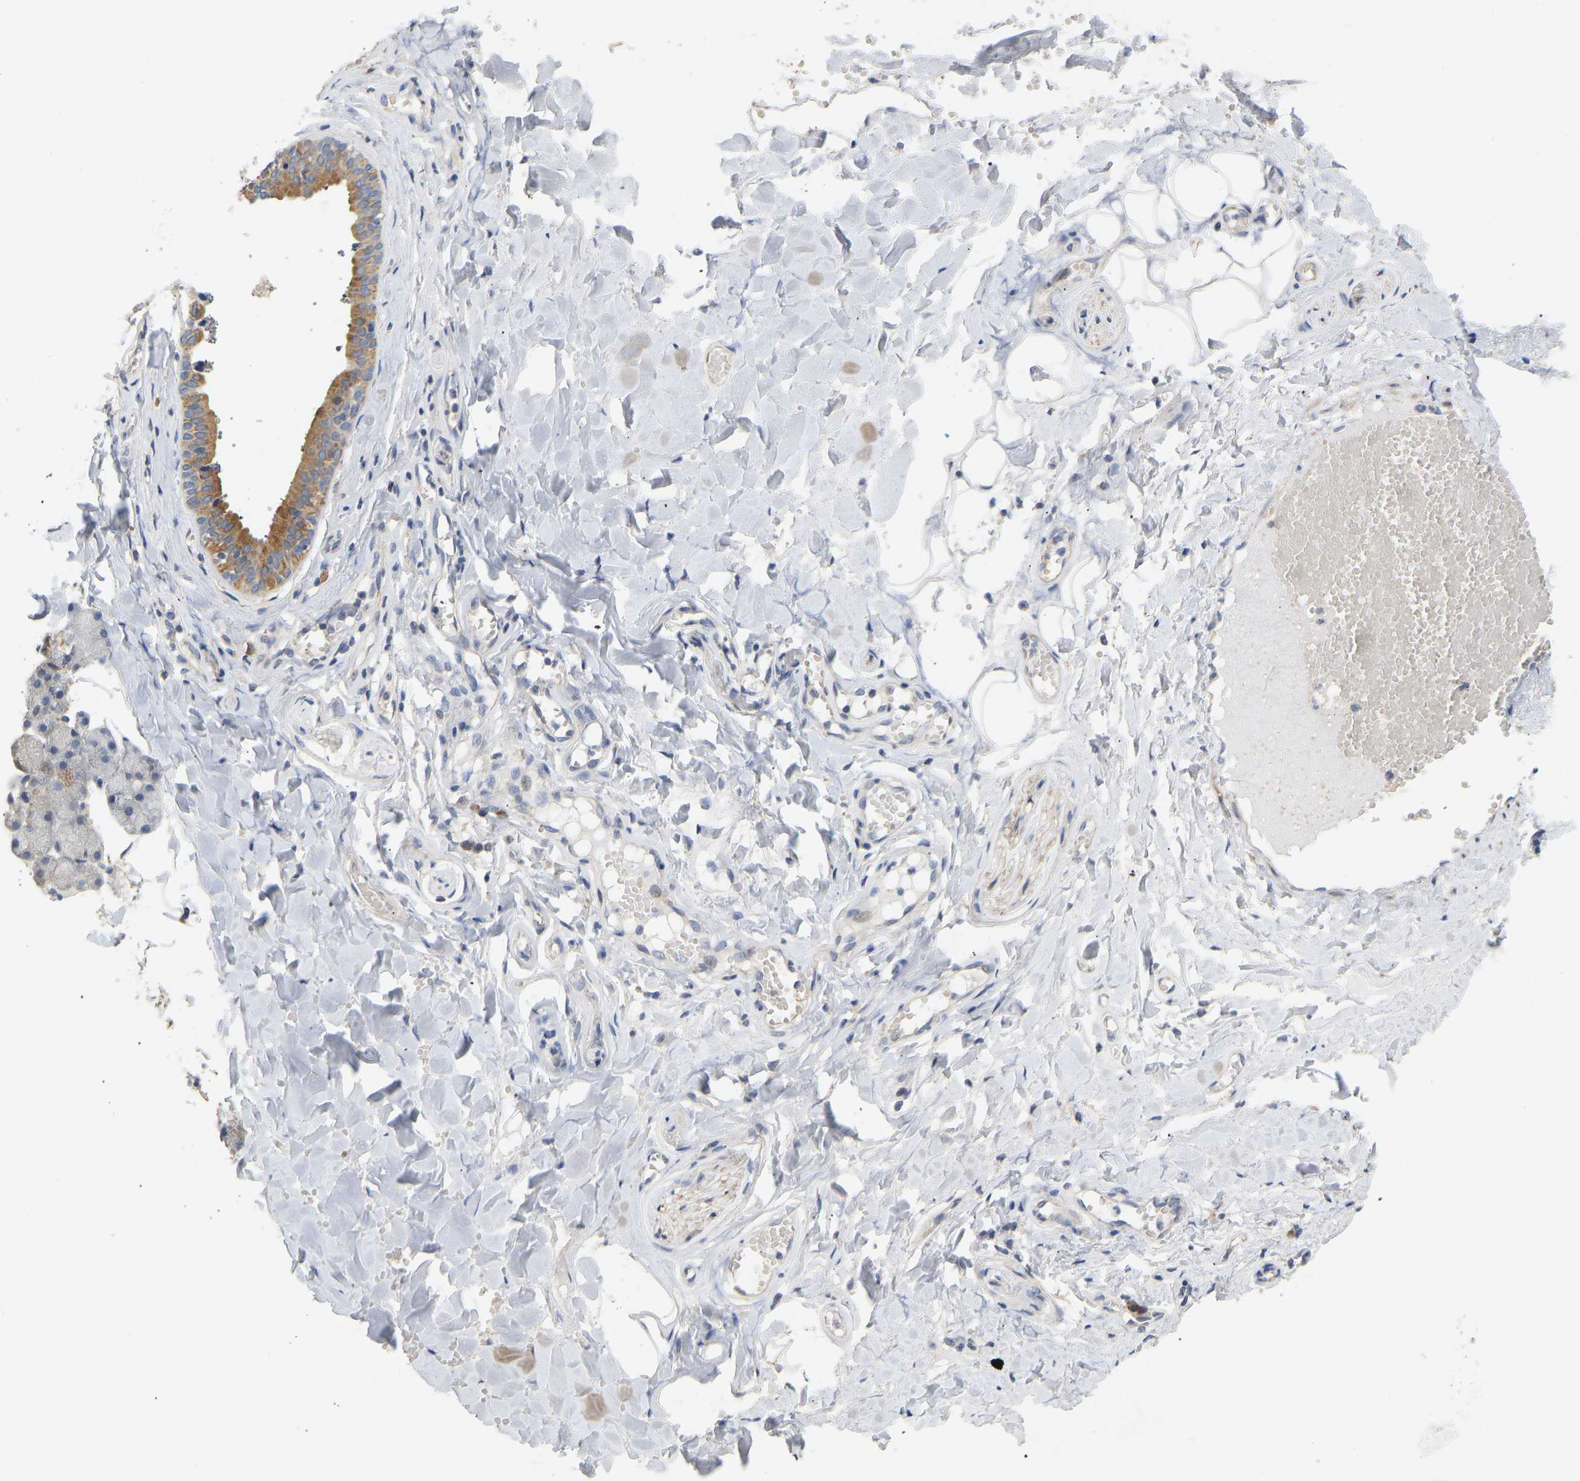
{"staining": {"intensity": "moderate", "quantity": "<25%", "location": "cytoplasmic/membranous"}, "tissue": "salivary gland", "cell_type": "Glandular cells", "image_type": "normal", "snomed": [{"axis": "morphology", "description": "Normal tissue, NOS"}, {"axis": "topography", "description": "Salivary gland"}], "caption": "This is a histology image of immunohistochemistry staining of benign salivary gland, which shows moderate staining in the cytoplasmic/membranous of glandular cells.", "gene": "HACD2", "patient": {"sex": "male", "age": 62}}